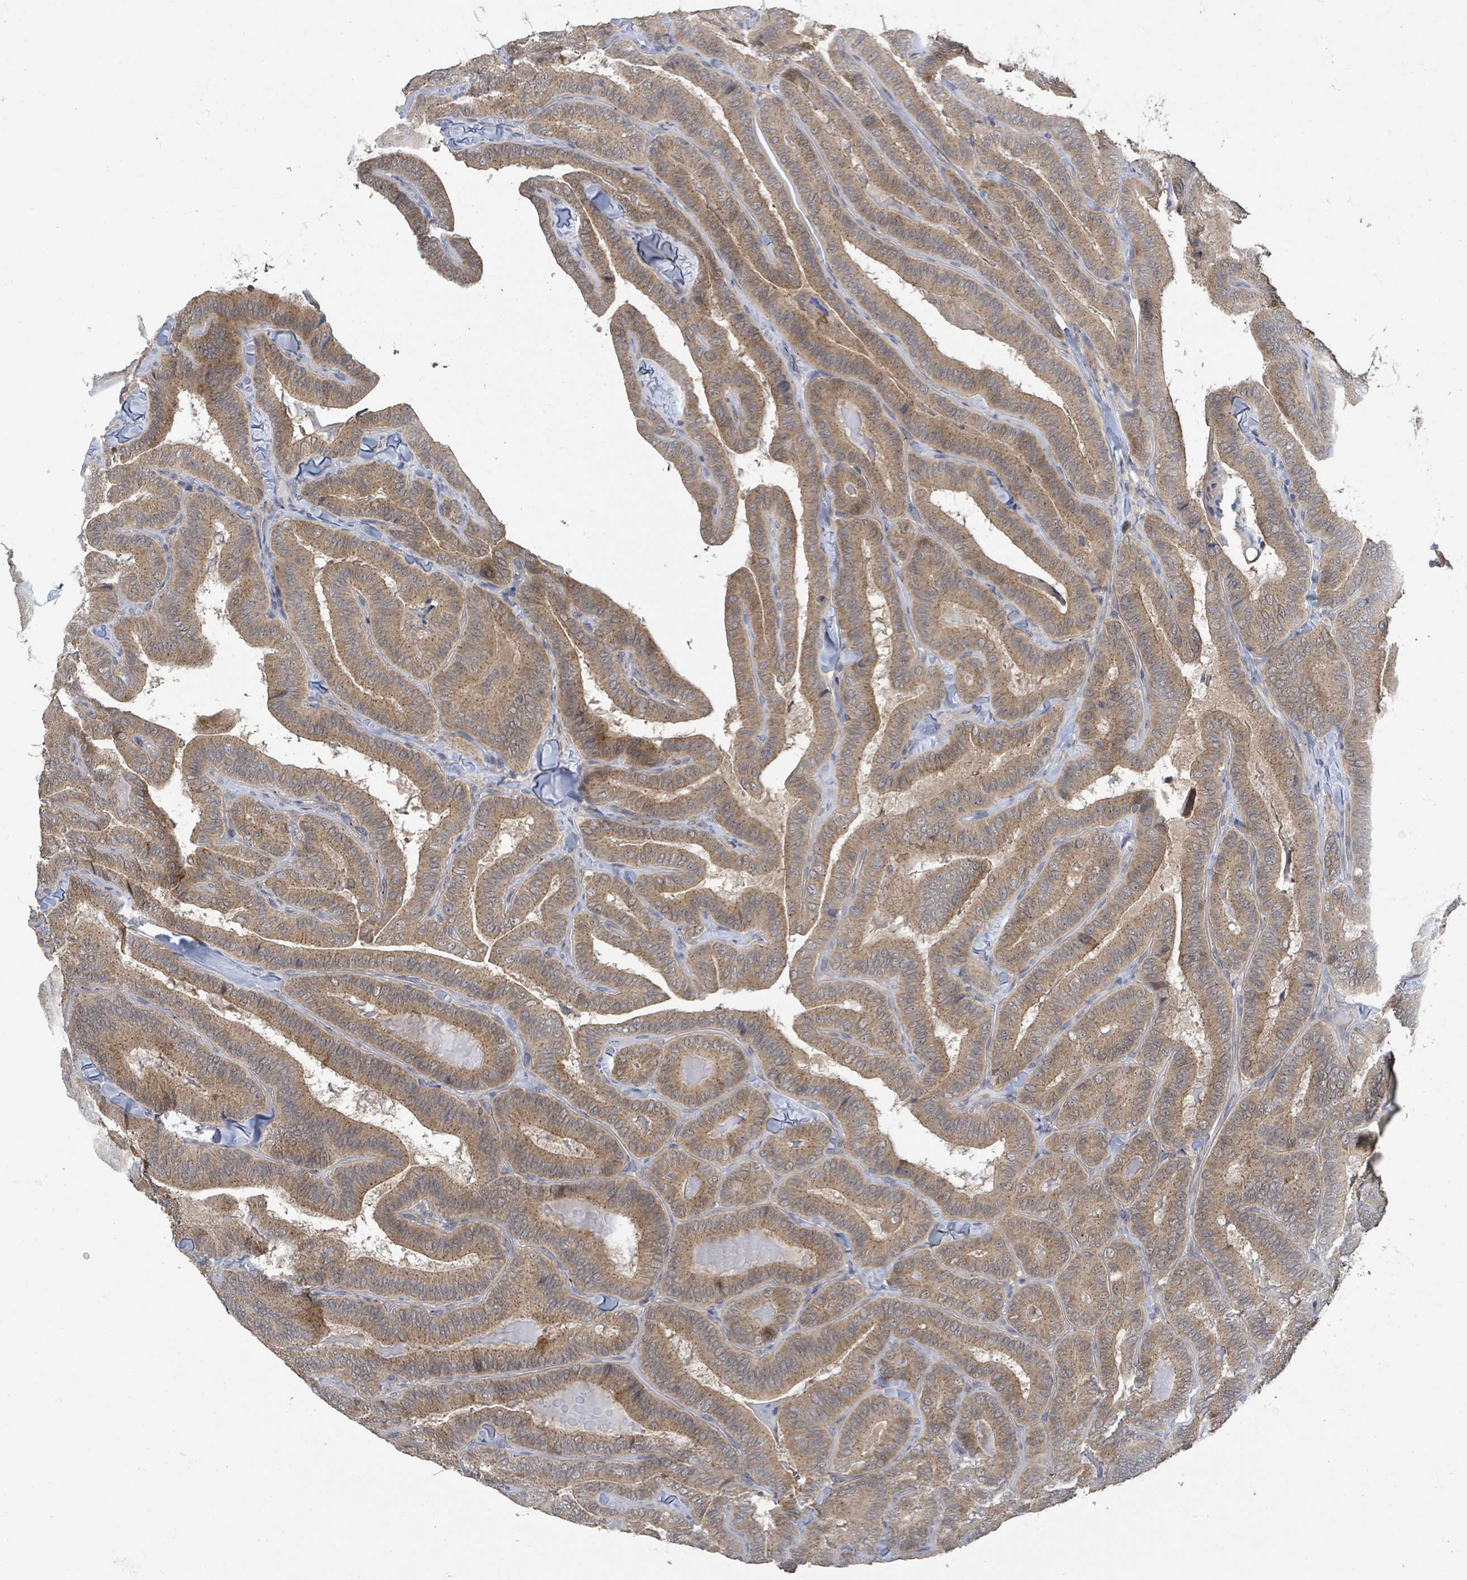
{"staining": {"intensity": "moderate", "quantity": ">75%", "location": "cytoplasmic/membranous"}, "tissue": "thyroid cancer", "cell_type": "Tumor cells", "image_type": "cancer", "snomed": [{"axis": "morphology", "description": "Papillary adenocarcinoma, NOS"}, {"axis": "topography", "description": "Thyroid gland"}], "caption": "Human papillary adenocarcinoma (thyroid) stained with a brown dye exhibits moderate cytoplasmic/membranous positive staining in approximately >75% of tumor cells.", "gene": "CCDC121", "patient": {"sex": "male", "age": 61}}